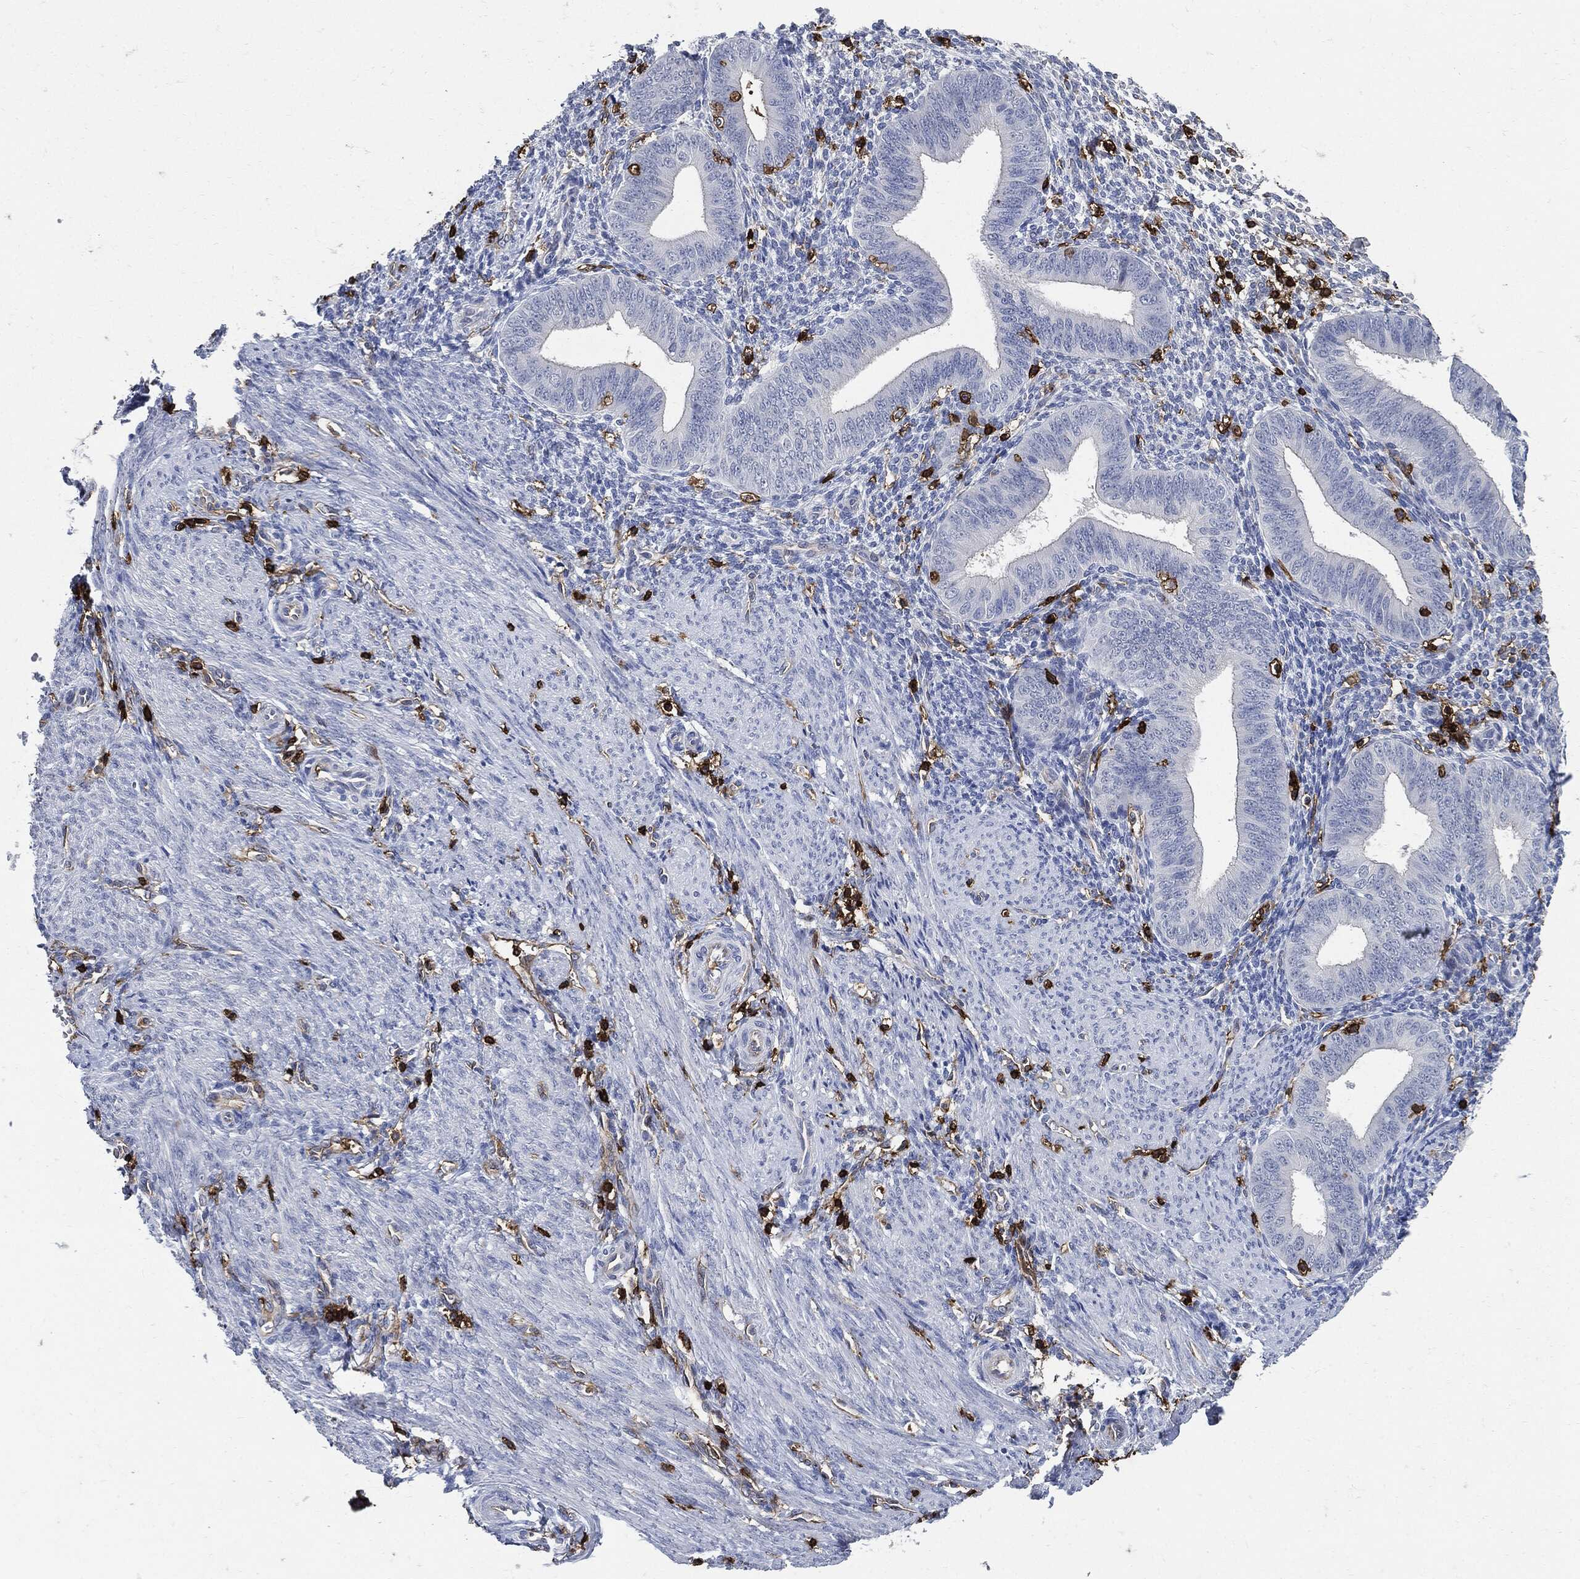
{"staining": {"intensity": "negative", "quantity": "none", "location": "none"}, "tissue": "endometrium", "cell_type": "Cells in endometrial stroma", "image_type": "normal", "snomed": [{"axis": "morphology", "description": "Normal tissue, NOS"}, {"axis": "topography", "description": "Endometrium"}], "caption": "Immunohistochemistry (IHC) photomicrograph of unremarkable human endometrium stained for a protein (brown), which displays no positivity in cells in endometrial stroma. (Immunohistochemistry, brightfield microscopy, high magnification).", "gene": "PTPRC", "patient": {"sex": "female", "age": 39}}